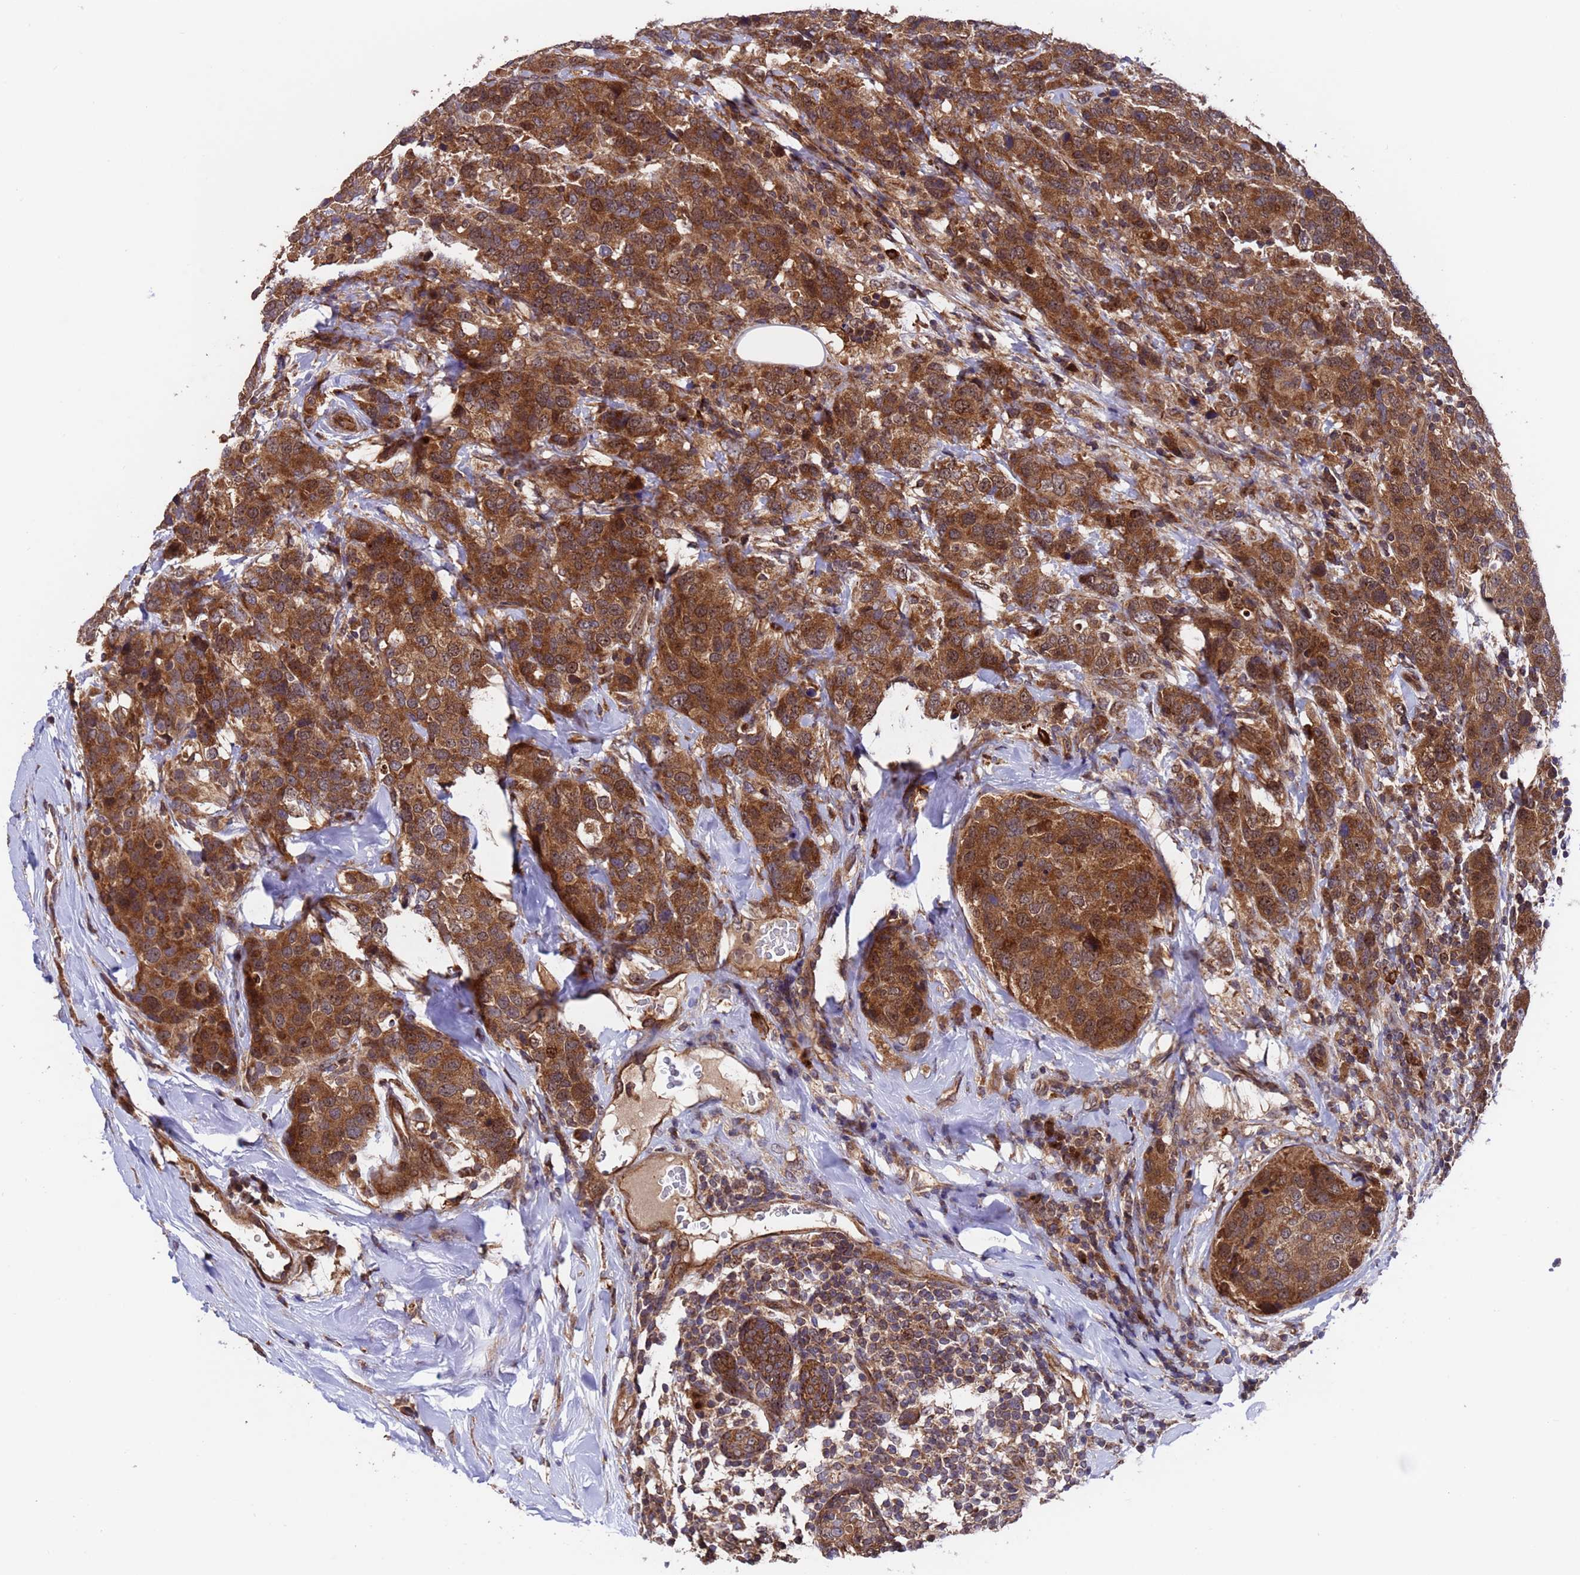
{"staining": {"intensity": "strong", "quantity": ">75%", "location": "cytoplasmic/membranous"}, "tissue": "breast cancer", "cell_type": "Tumor cells", "image_type": "cancer", "snomed": [{"axis": "morphology", "description": "Lobular carcinoma"}, {"axis": "topography", "description": "Breast"}], "caption": "Immunohistochemical staining of human breast cancer (lobular carcinoma) reveals high levels of strong cytoplasmic/membranous positivity in about >75% of tumor cells. Immunohistochemistry stains the protein of interest in brown and the nuclei are stained blue.", "gene": "TSR3", "patient": {"sex": "female", "age": 59}}